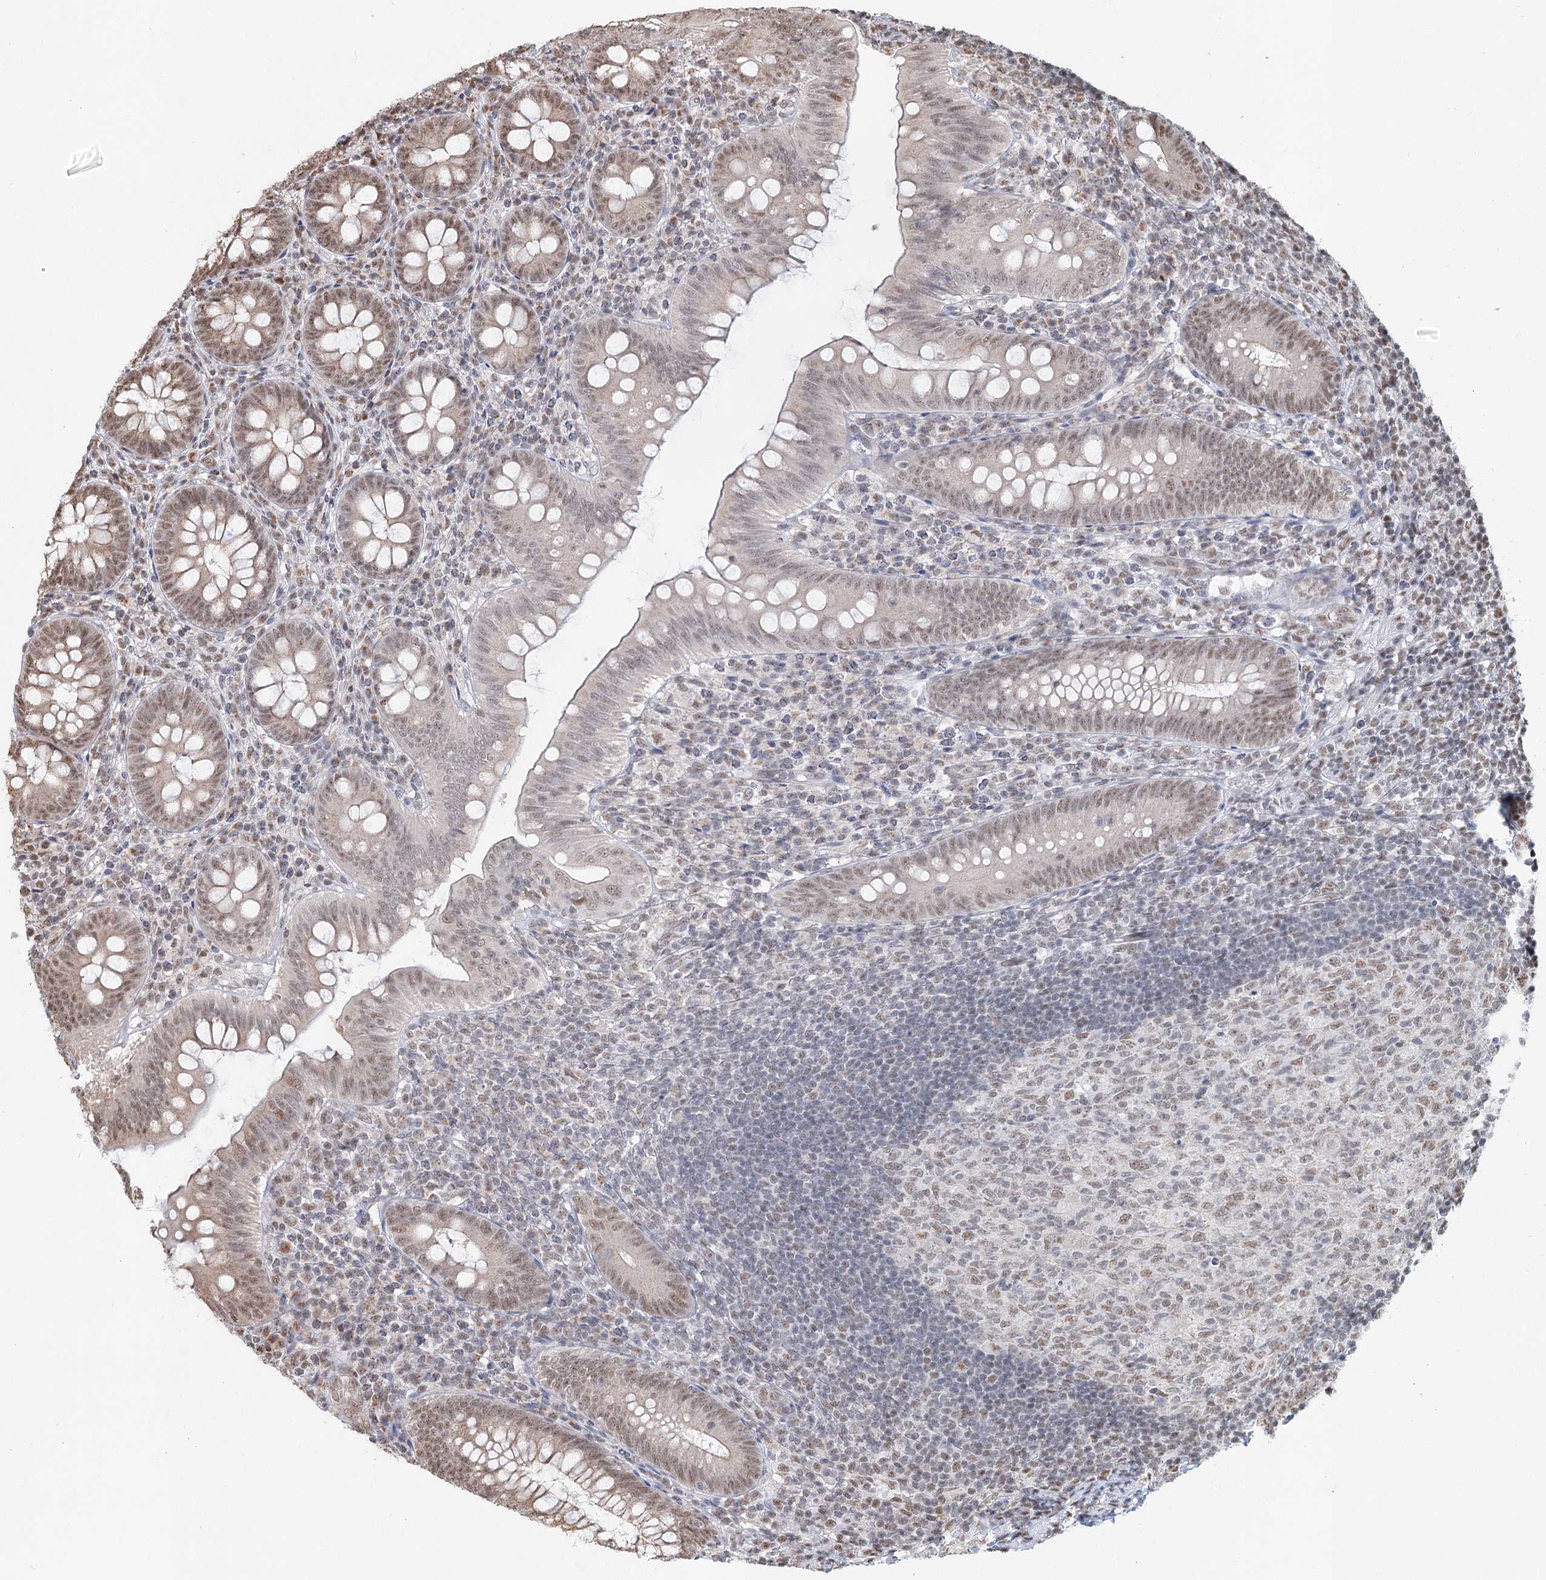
{"staining": {"intensity": "moderate", "quantity": "25%-75%", "location": "cytoplasmic/membranous"}, "tissue": "appendix", "cell_type": "Glandular cells", "image_type": "normal", "snomed": [{"axis": "morphology", "description": "Normal tissue, NOS"}, {"axis": "topography", "description": "Appendix"}], "caption": "Brown immunohistochemical staining in benign human appendix demonstrates moderate cytoplasmic/membranous expression in approximately 25%-75% of glandular cells.", "gene": "GPALPP1", "patient": {"sex": "male", "age": 14}}